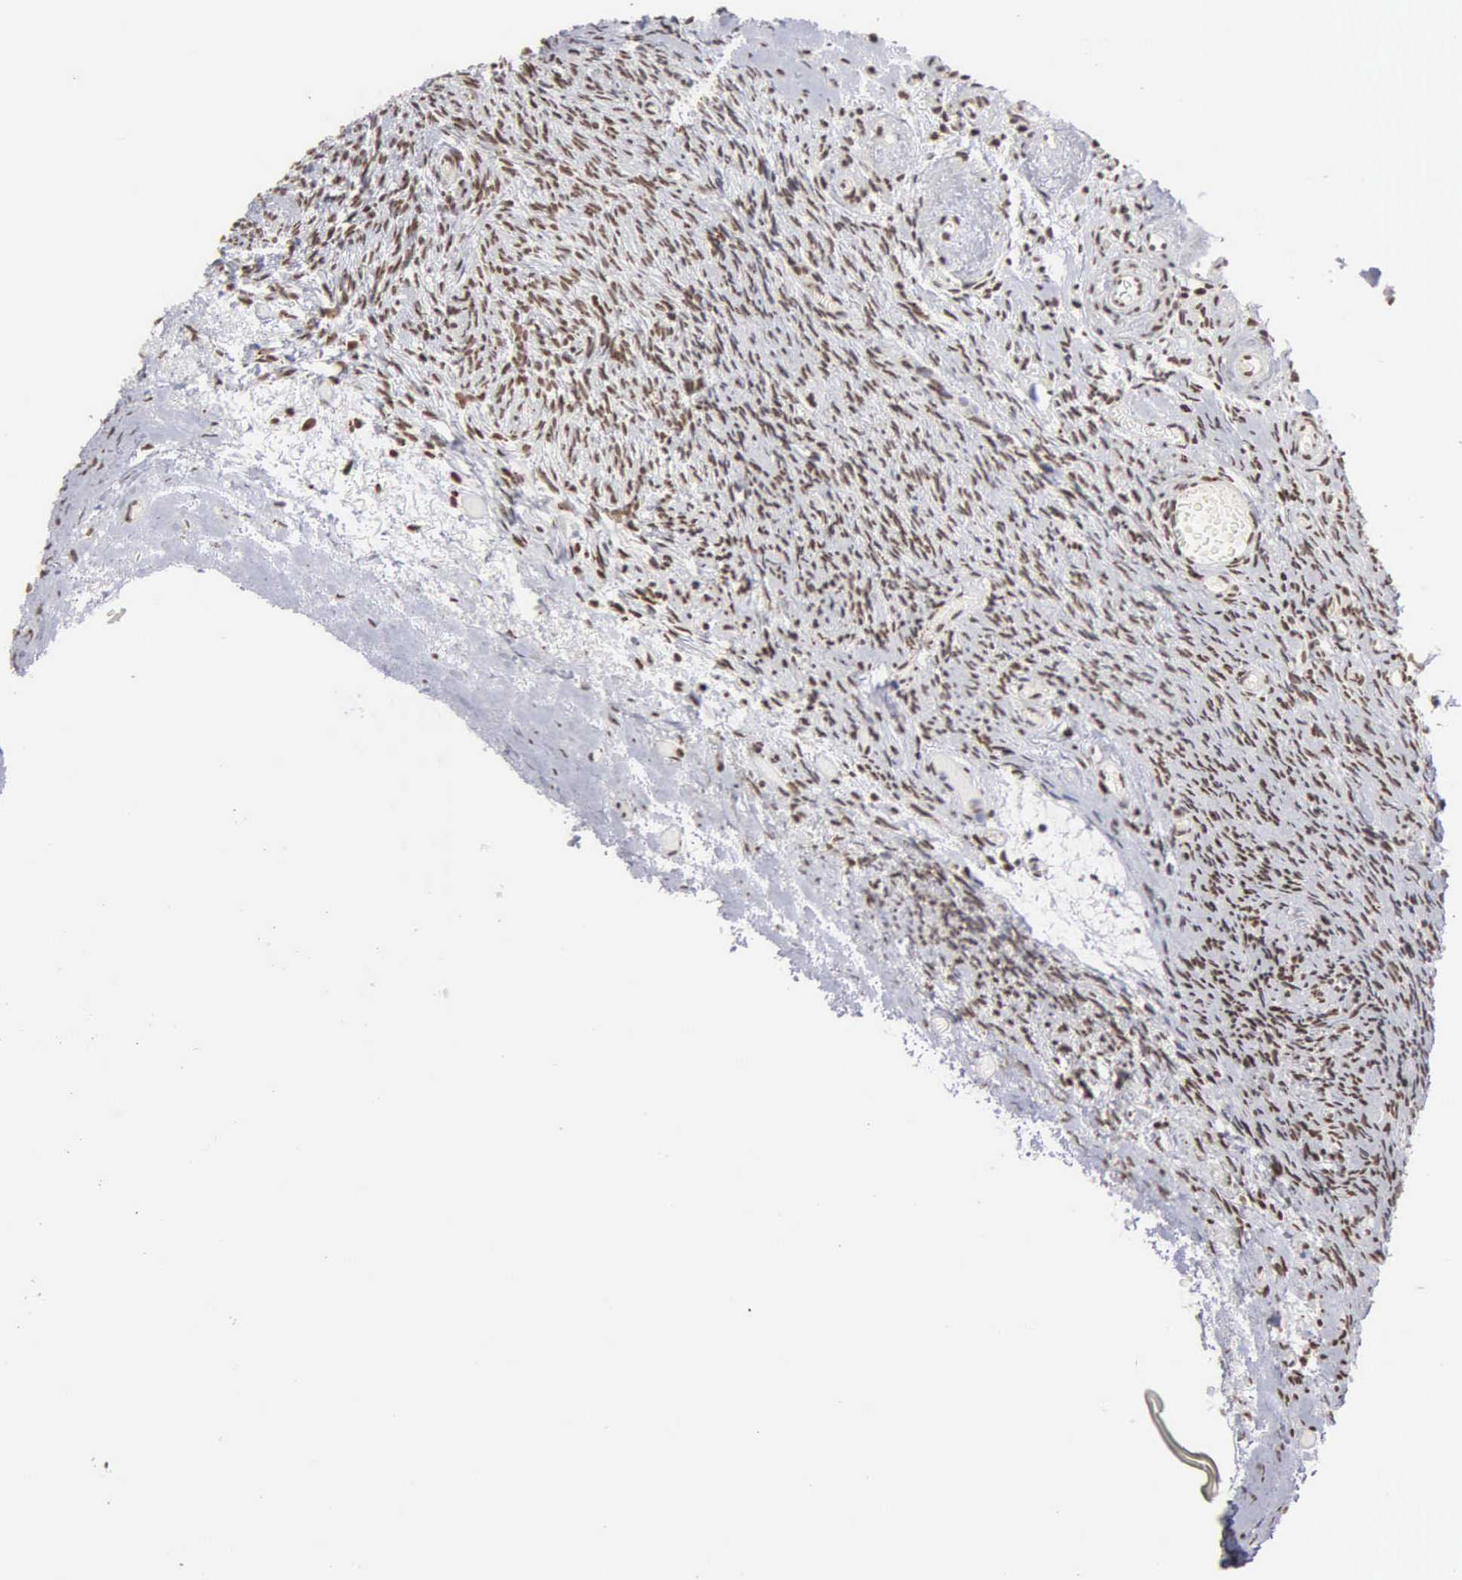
{"staining": {"intensity": "weak", "quantity": ">75%", "location": "nuclear"}, "tissue": "ovary", "cell_type": "Follicle cells", "image_type": "normal", "snomed": [{"axis": "morphology", "description": "Normal tissue, NOS"}, {"axis": "topography", "description": "Ovary"}], "caption": "Follicle cells reveal low levels of weak nuclear positivity in approximately >75% of cells in benign ovary. Nuclei are stained in blue.", "gene": "GTF2A1", "patient": {"sex": "female", "age": 78}}